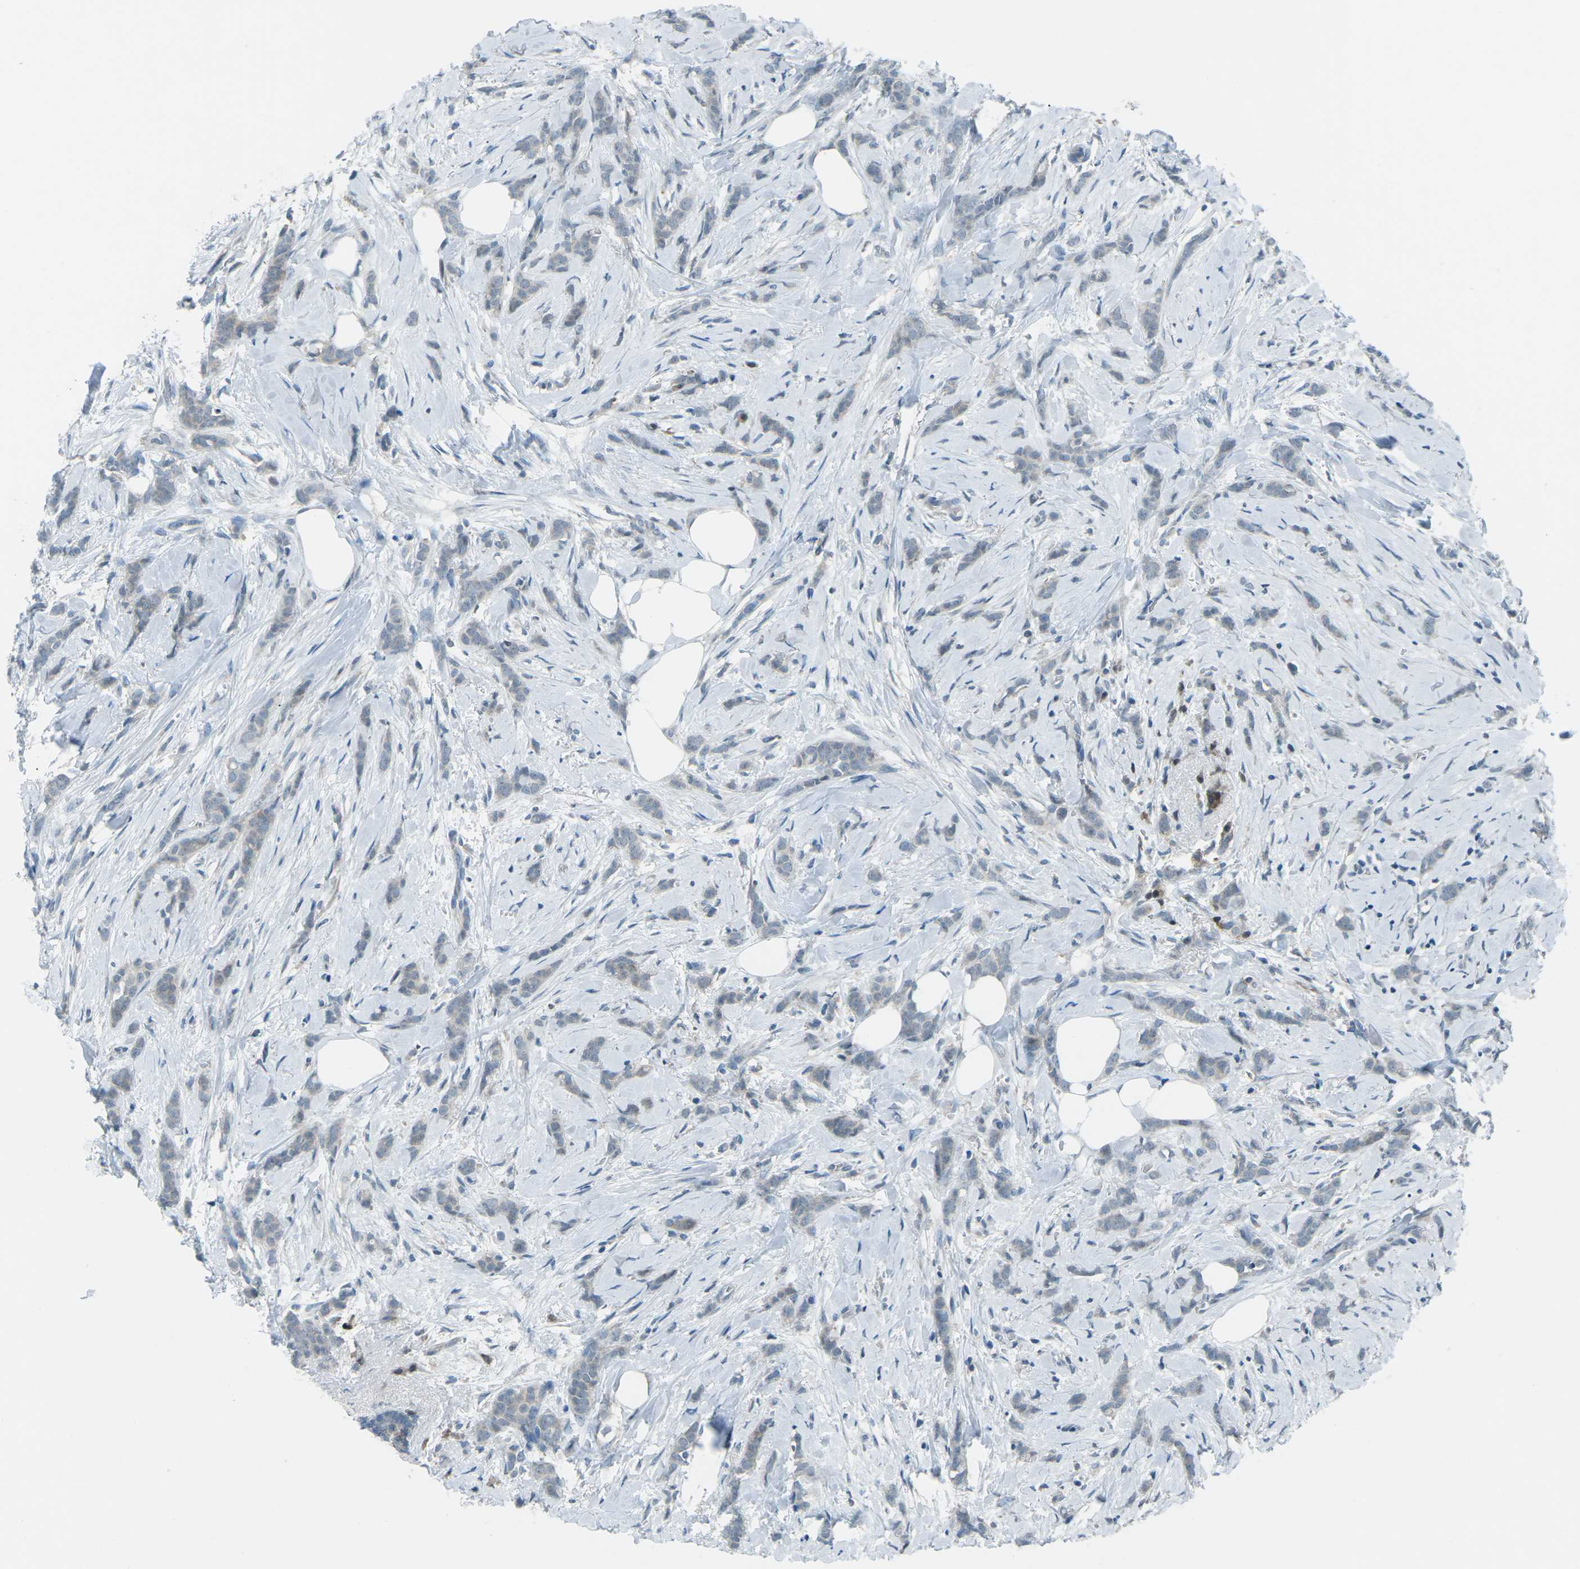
{"staining": {"intensity": "negative", "quantity": "none", "location": "none"}, "tissue": "breast cancer", "cell_type": "Tumor cells", "image_type": "cancer", "snomed": [{"axis": "morphology", "description": "Lobular carcinoma, in situ"}, {"axis": "morphology", "description": "Lobular carcinoma"}, {"axis": "topography", "description": "Breast"}], "caption": "DAB immunohistochemical staining of breast cancer (lobular carcinoma) shows no significant staining in tumor cells.", "gene": "PRKCA", "patient": {"sex": "female", "age": 41}}